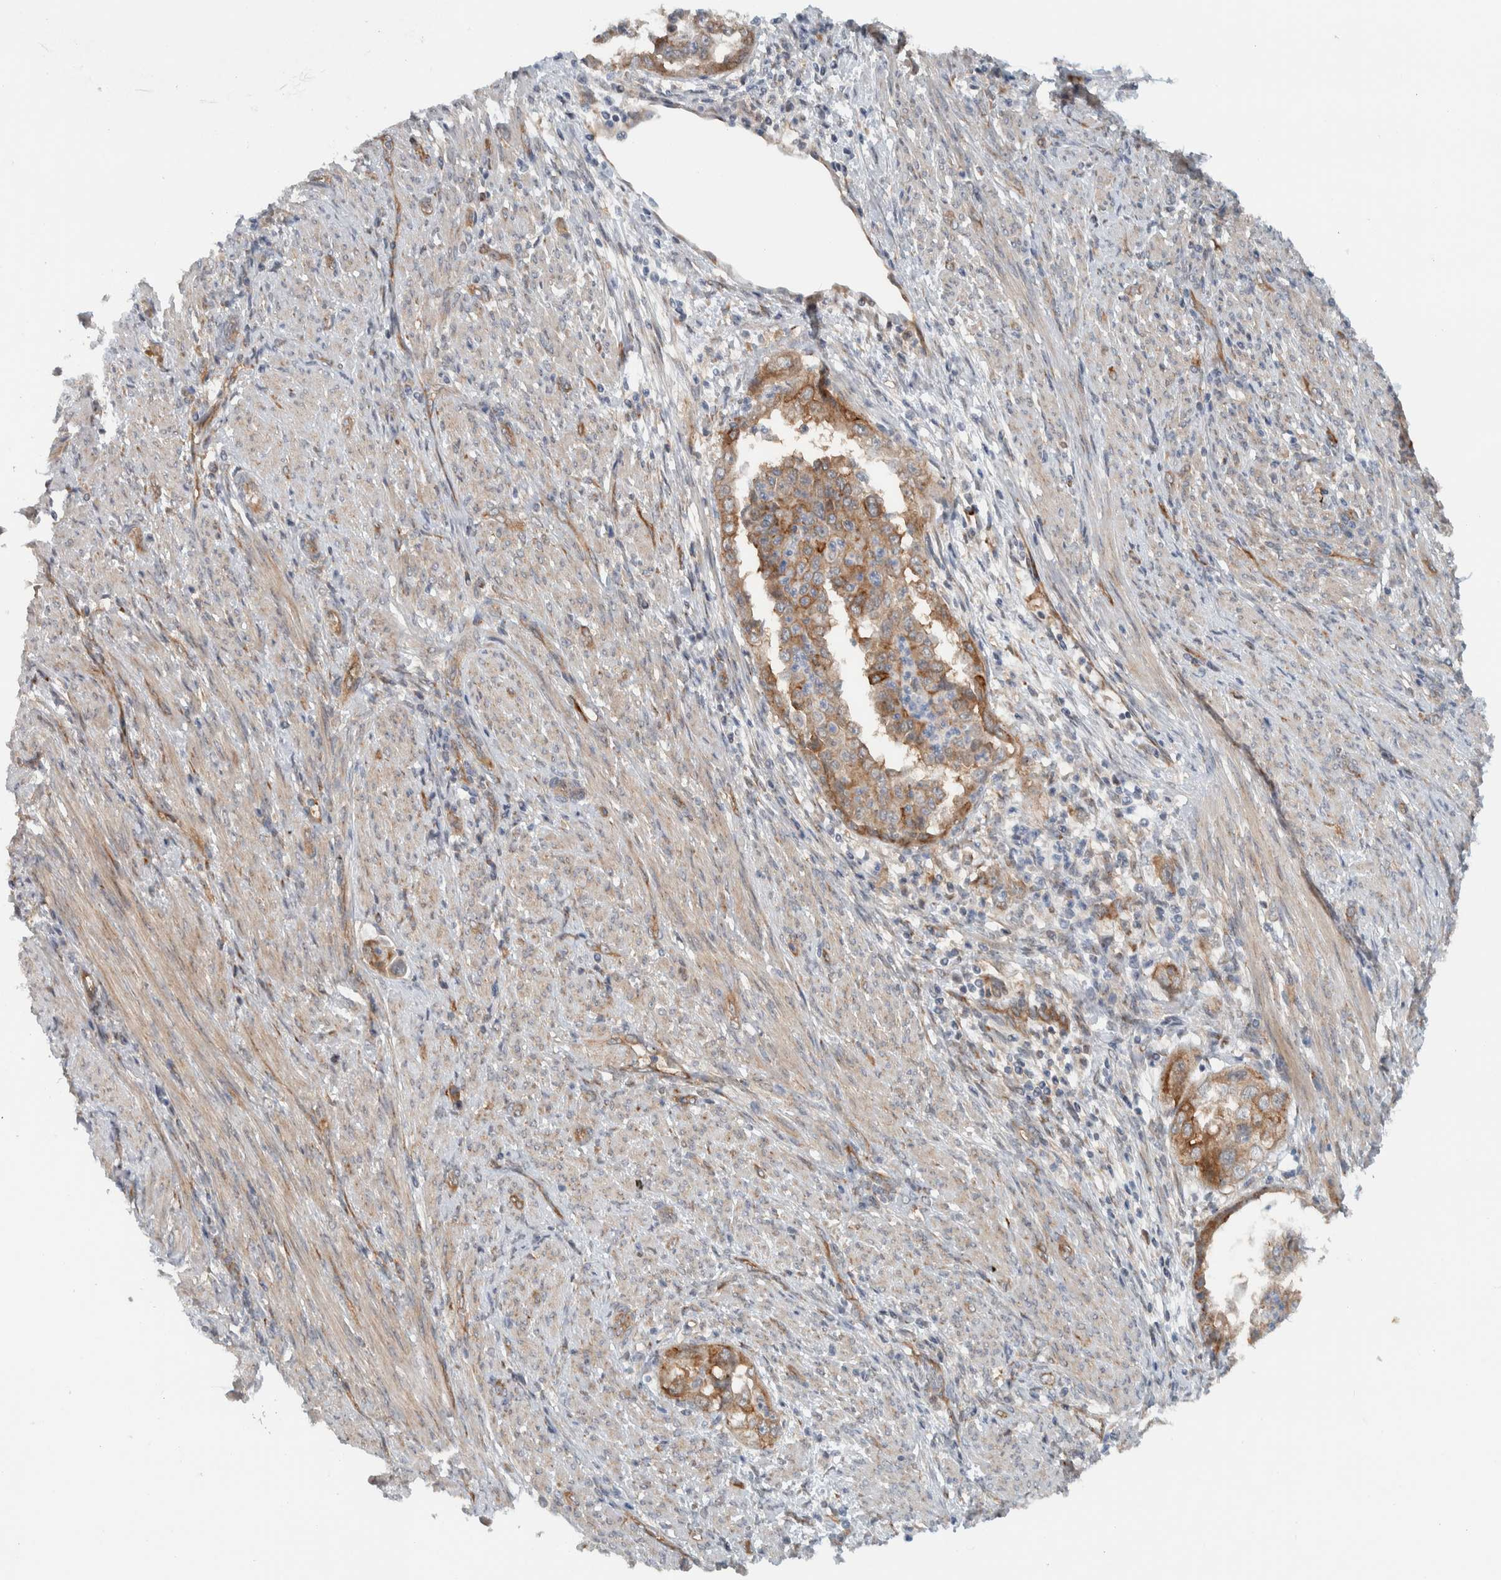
{"staining": {"intensity": "moderate", "quantity": ">75%", "location": "cytoplasmic/membranous"}, "tissue": "endometrial cancer", "cell_type": "Tumor cells", "image_type": "cancer", "snomed": [{"axis": "morphology", "description": "Adenocarcinoma, NOS"}, {"axis": "topography", "description": "Endometrium"}], "caption": "A high-resolution histopathology image shows immunohistochemistry (IHC) staining of endometrial cancer, which displays moderate cytoplasmic/membranous expression in approximately >75% of tumor cells.", "gene": "RERE", "patient": {"sex": "female", "age": 85}}